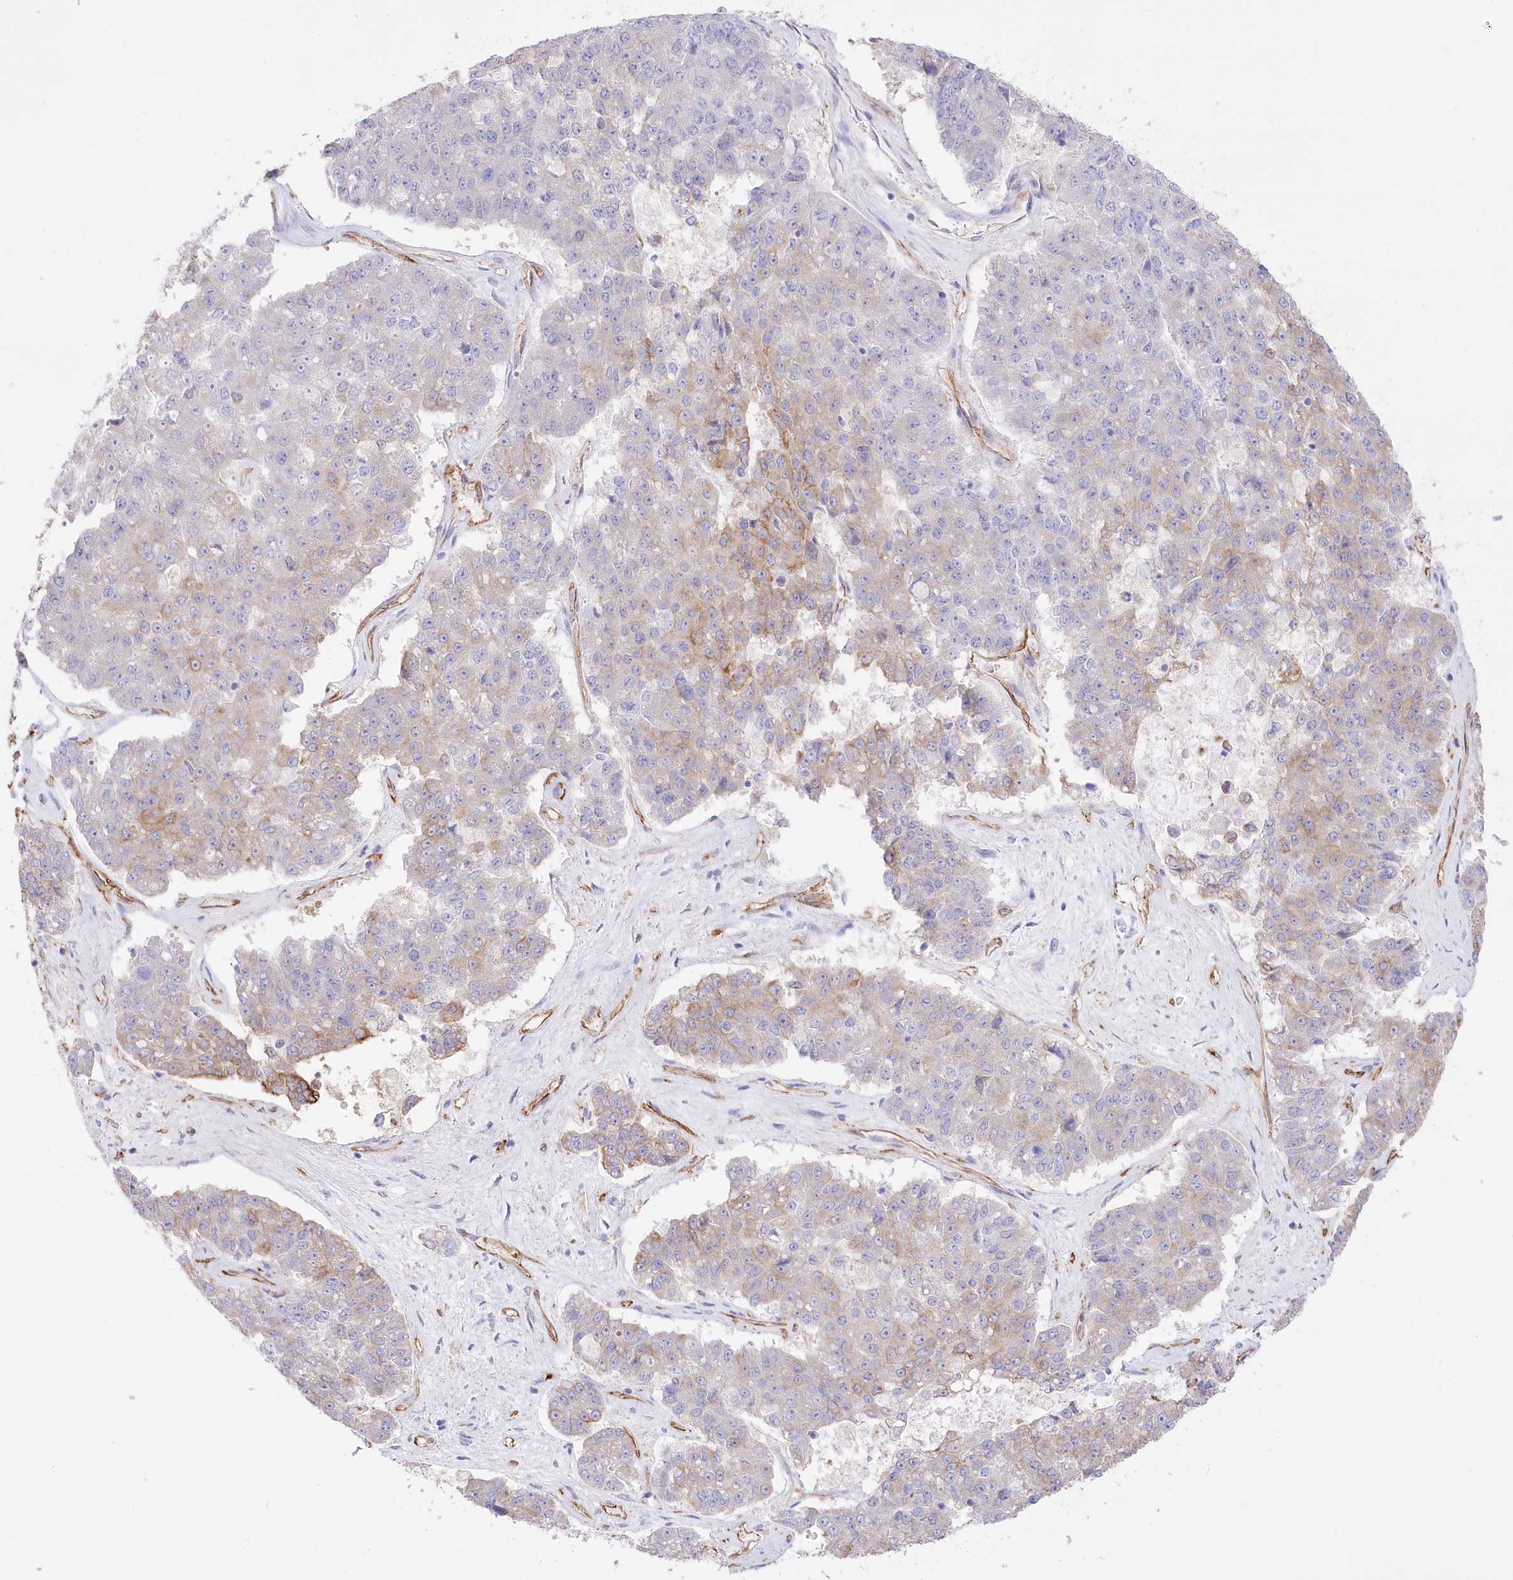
{"staining": {"intensity": "moderate", "quantity": "<25%", "location": "cytoplasmic/membranous"}, "tissue": "pancreatic cancer", "cell_type": "Tumor cells", "image_type": "cancer", "snomed": [{"axis": "morphology", "description": "Adenocarcinoma, NOS"}, {"axis": "topography", "description": "Pancreas"}], "caption": "Protein expression analysis of pancreatic cancer (adenocarcinoma) displays moderate cytoplasmic/membranous positivity in approximately <25% of tumor cells.", "gene": "SLC39A10", "patient": {"sex": "male", "age": 50}}